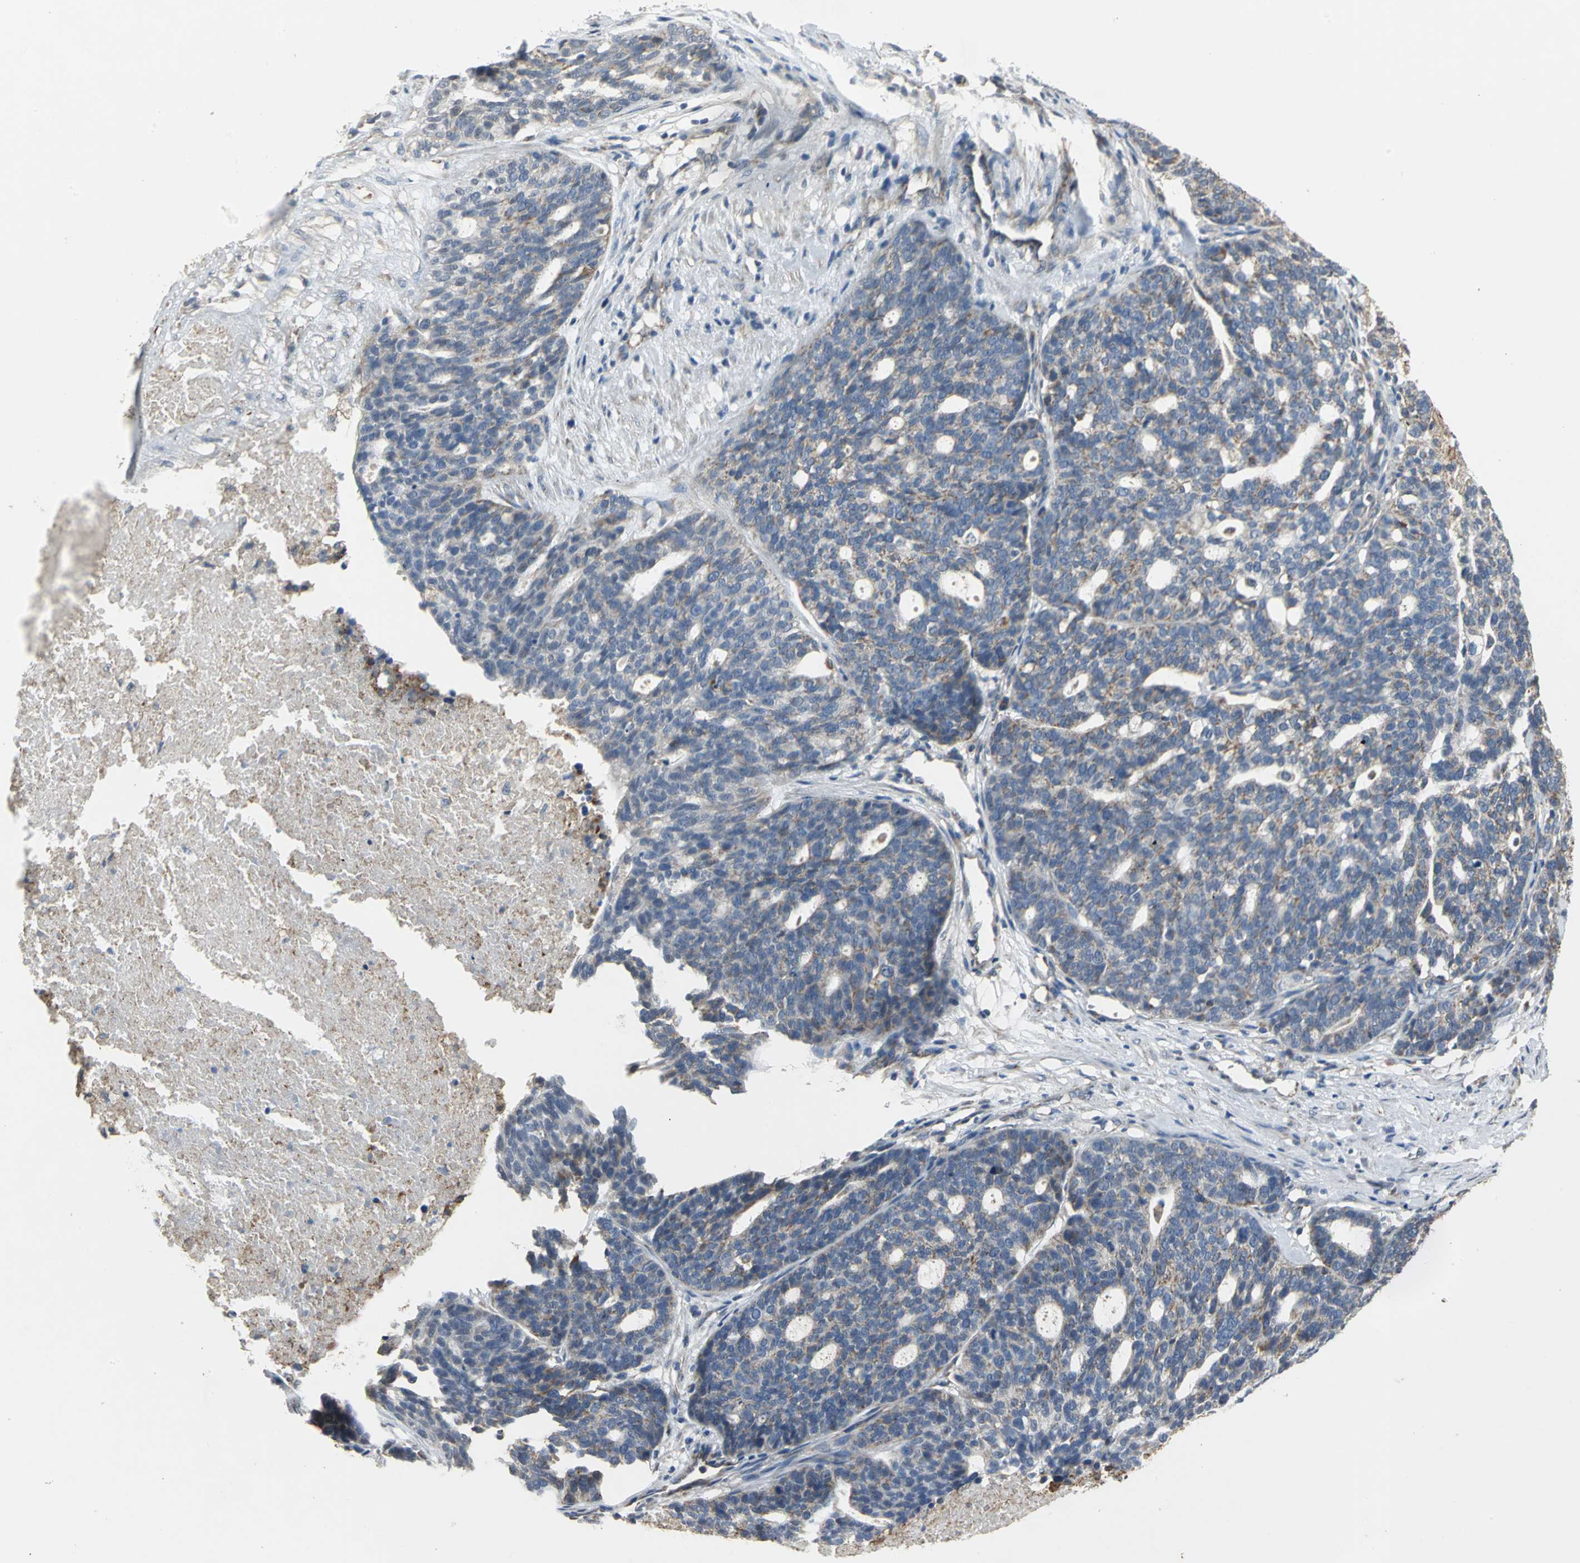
{"staining": {"intensity": "weak", "quantity": ">75%", "location": "cytoplasmic/membranous"}, "tissue": "ovarian cancer", "cell_type": "Tumor cells", "image_type": "cancer", "snomed": [{"axis": "morphology", "description": "Cystadenocarcinoma, serous, NOS"}, {"axis": "topography", "description": "Ovary"}], "caption": "Protein staining of serous cystadenocarcinoma (ovarian) tissue shows weak cytoplasmic/membranous staining in approximately >75% of tumor cells.", "gene": "NDUFB5", "patient": {"sex": "female", "age": 59}}